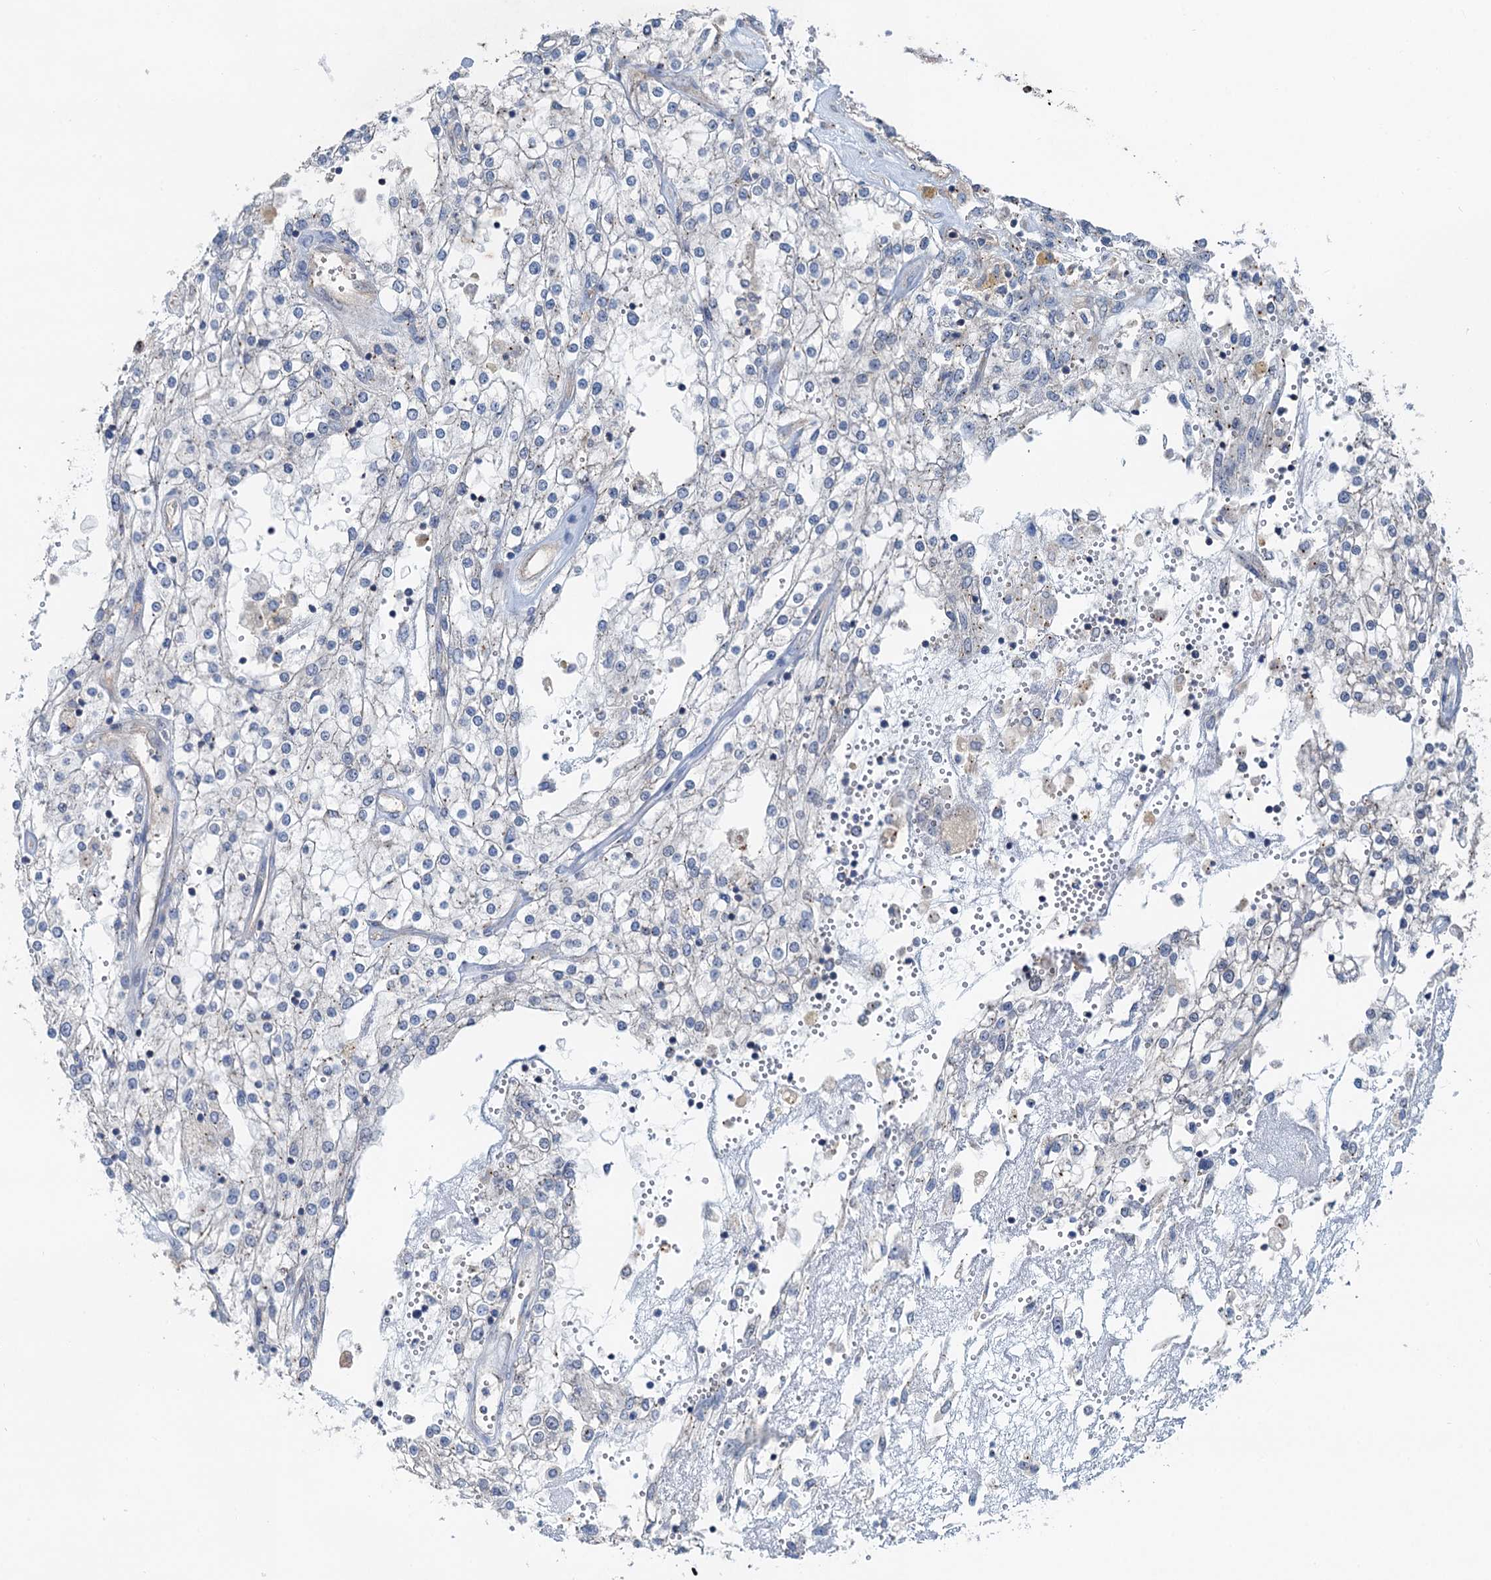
{"staining": {"intensity": "negative", "quantity": "none", "location": "none"}, "tissue": "renal cancer", "cell_type": "Tumor cells", "image_type": "cancer", "snomed": [{"axis": "morphology", "description": "Adenocarcinoma, NOS"}, {"axis": "topography", "description": "Kidney"}], "caption": "The photomicrograph shows no staining of tumor cells in adenocarcinoma (renal).", "gene": "ANKRD26", "patient": {"sex": "female", "age": 52}}